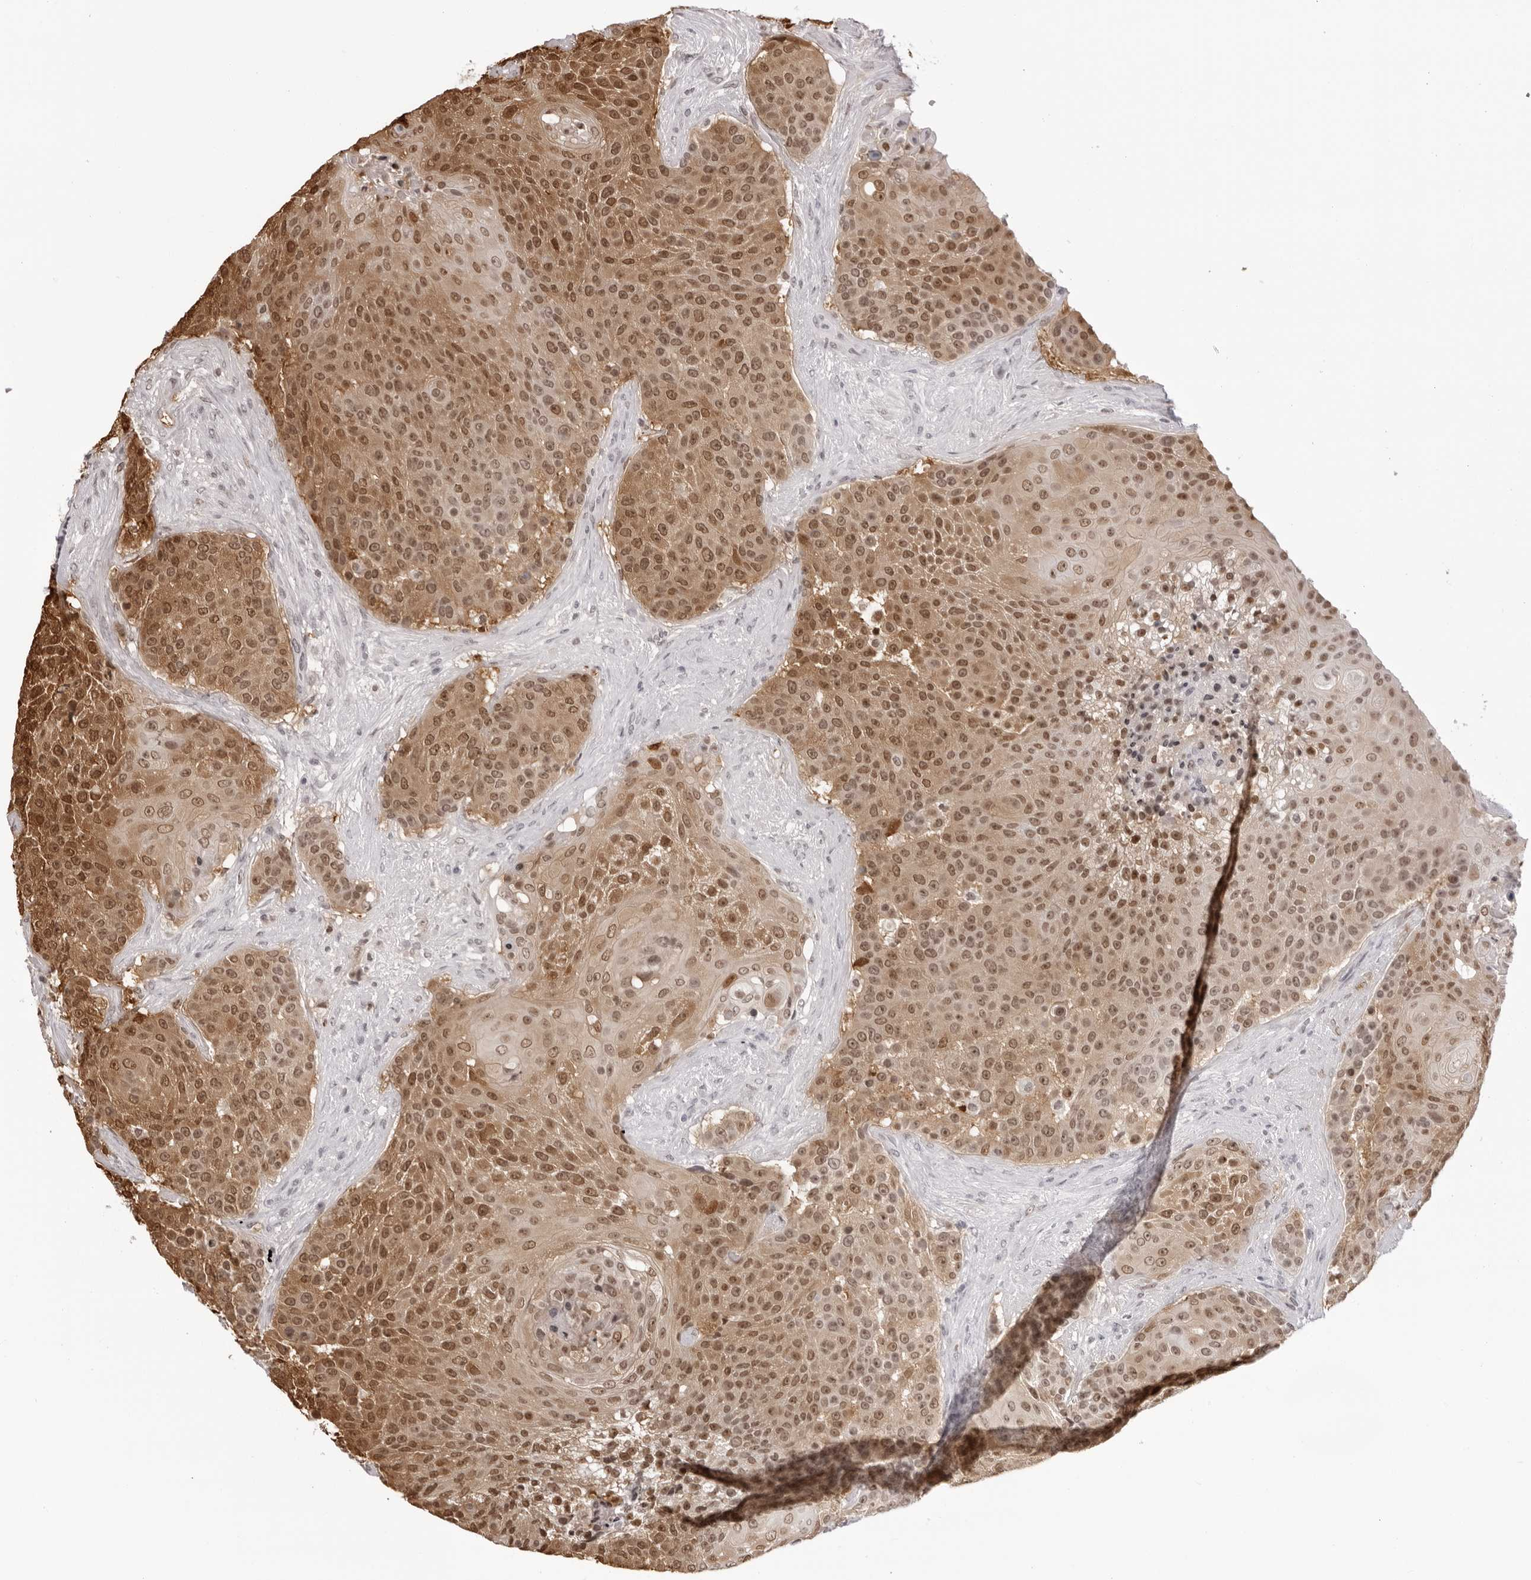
{"staining": {"intensity": "moderate", "quantity": ">75%", "location": "cytoplasmic/membranous,nuclear"}, "tissue": "urothelial cancer", "cell_type": "Tumor cells", "image_type": "cancer", "snomed": [{"axis": "morphology", "description": "Urothelial carcinoma, High grade"}, {"axis": "topography", "description": "Urinary bladder"}], "caption": "Brown immunohistochemical staining in urothelial cancer demonstrates moderate cytoplasmic/membranous and nuclear positivity in approximately >75% of tumor cells.", "gene": "HSPA4", "patient": {"sex": "female", "age": 63}}